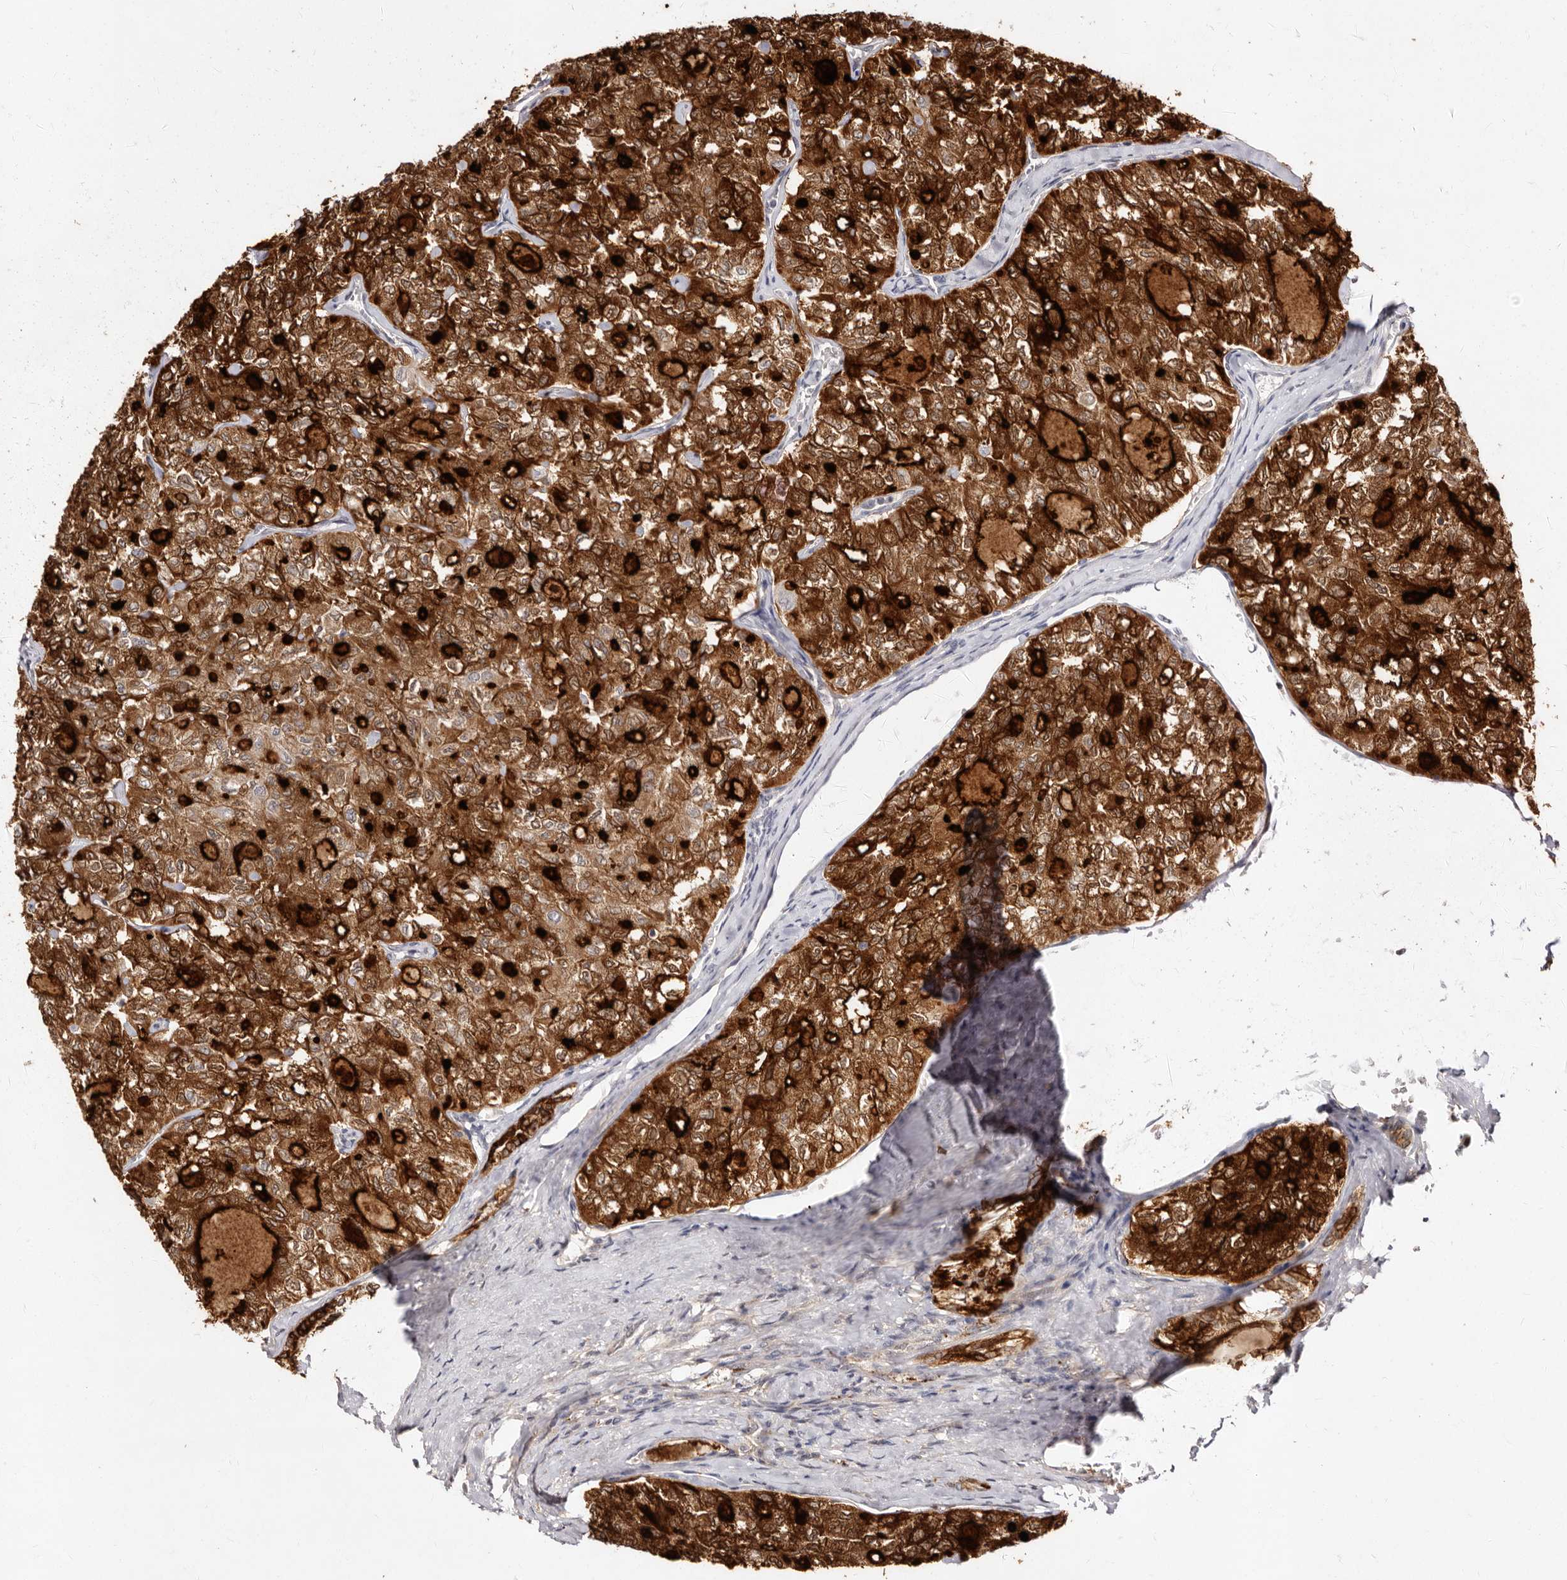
{"staining": {"intensity": "strong", "quantity": ">75%", "location": "cytoplasmic/membranous"}, "tissue": "thyroid cancer", "cell_type": "Tumor cells", "image_type": "cancer", "snomed": [{"axis": "morphology", "description": "Follicular adenoma carcinoma, NOS"}, {"axis": "topography", "description": "Thyroid gland"}], "caption": "DAB immunohistochemical staining of human thyroid cancer displays strong cytoplasmic/membranous protein staining in approximately >75% of tumor cells.", "gene": "LCORL", "patient": {"sex": "male", "age": 75}}